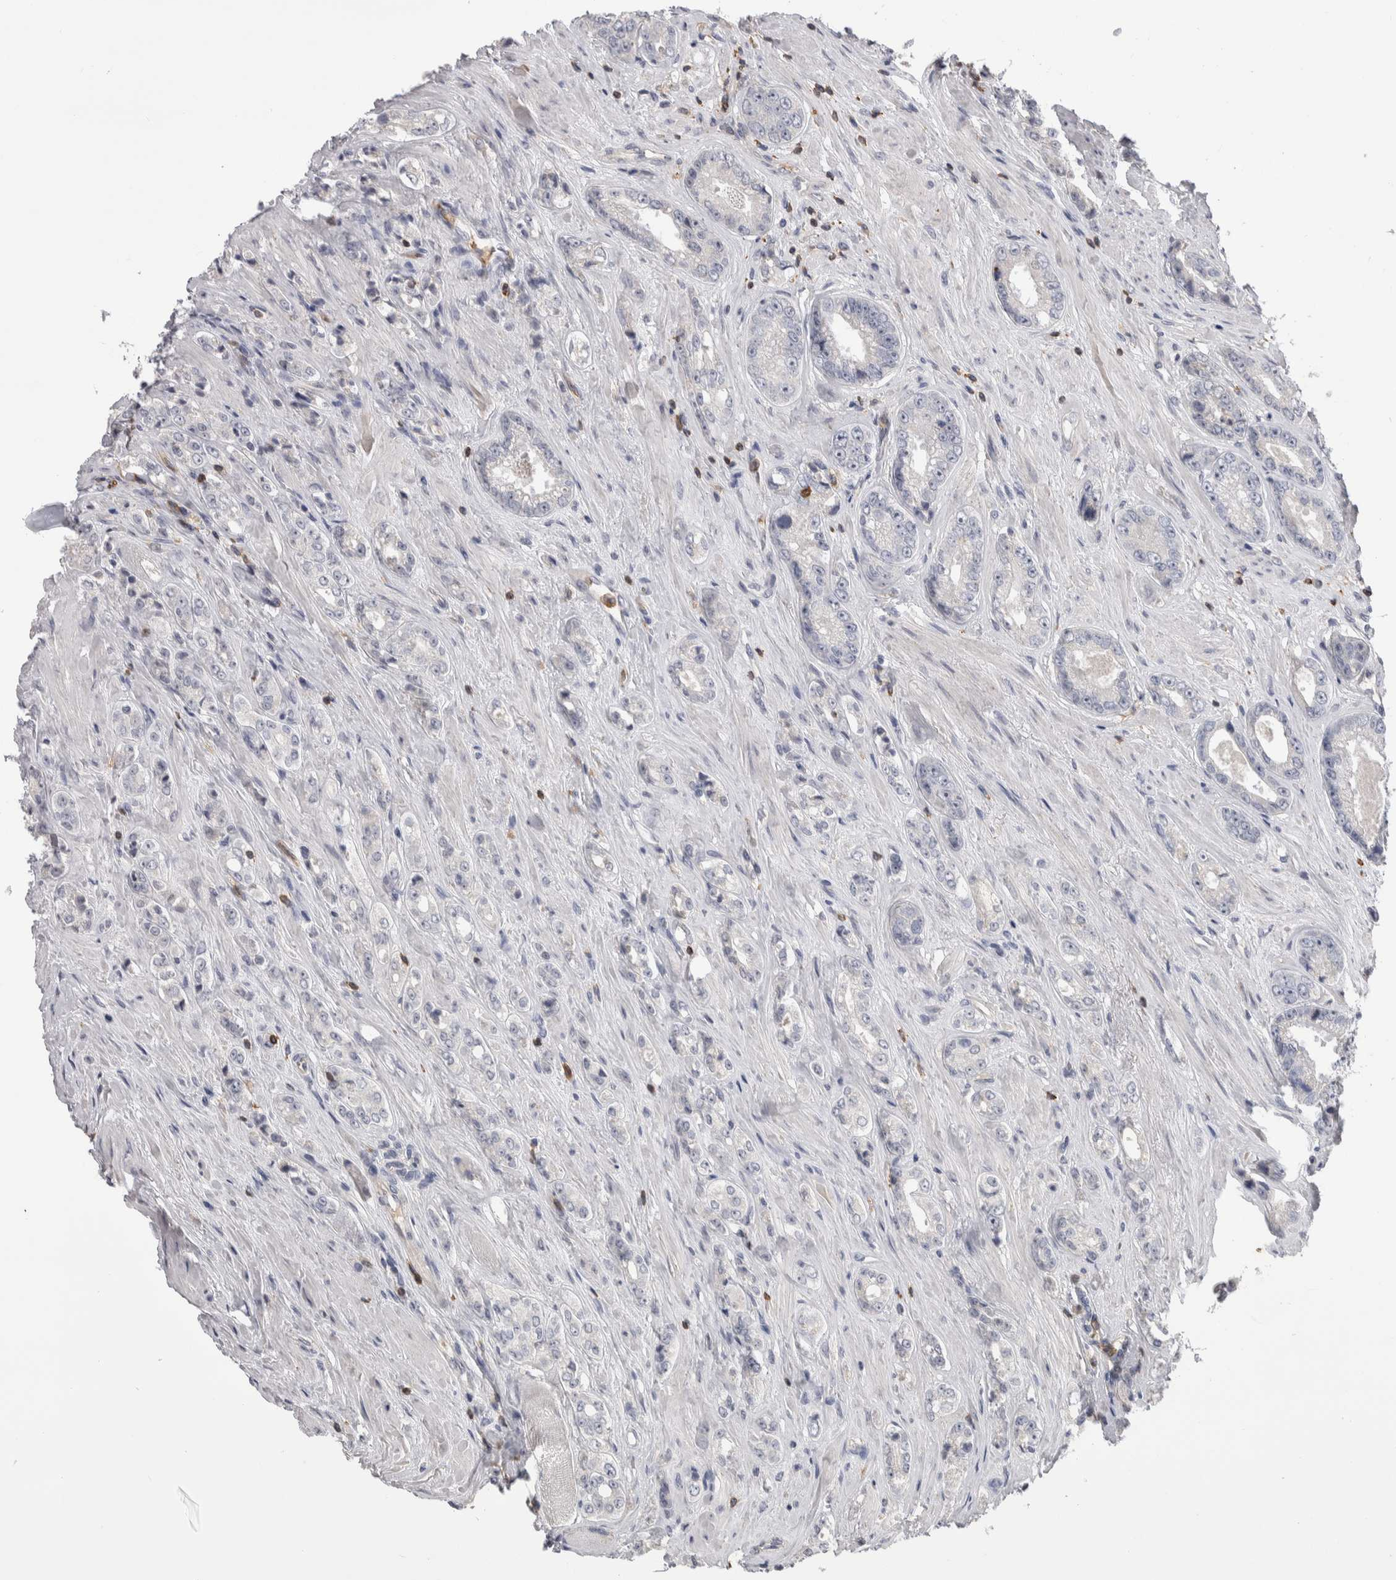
{"staining": {"intensity": "negative", "quantity": "none", "location": "none"}, "tissue": "prostate cancer", "cell_type": "Tumor cells", "image_type": "cancer", "snomed": [{"axis": "morphology", "description": "Adenocarcinoma, High grade"}, {"axis": "topography", "description": "Prostate"}], "caption": "Immunohistochemistry (IHC) image of neoplastic tissue: prostate cancer (adenocarcinoma (high-grade)) stained with DAB (3,3'-diaminobenzidine) reveals no significant protein staining in tumor cells. (Immunohistochemistry (IHC), brightfield microscopy, high magnification).", "gene": "CEP295NL", "patient": {"sex": "male", "age": 61}}